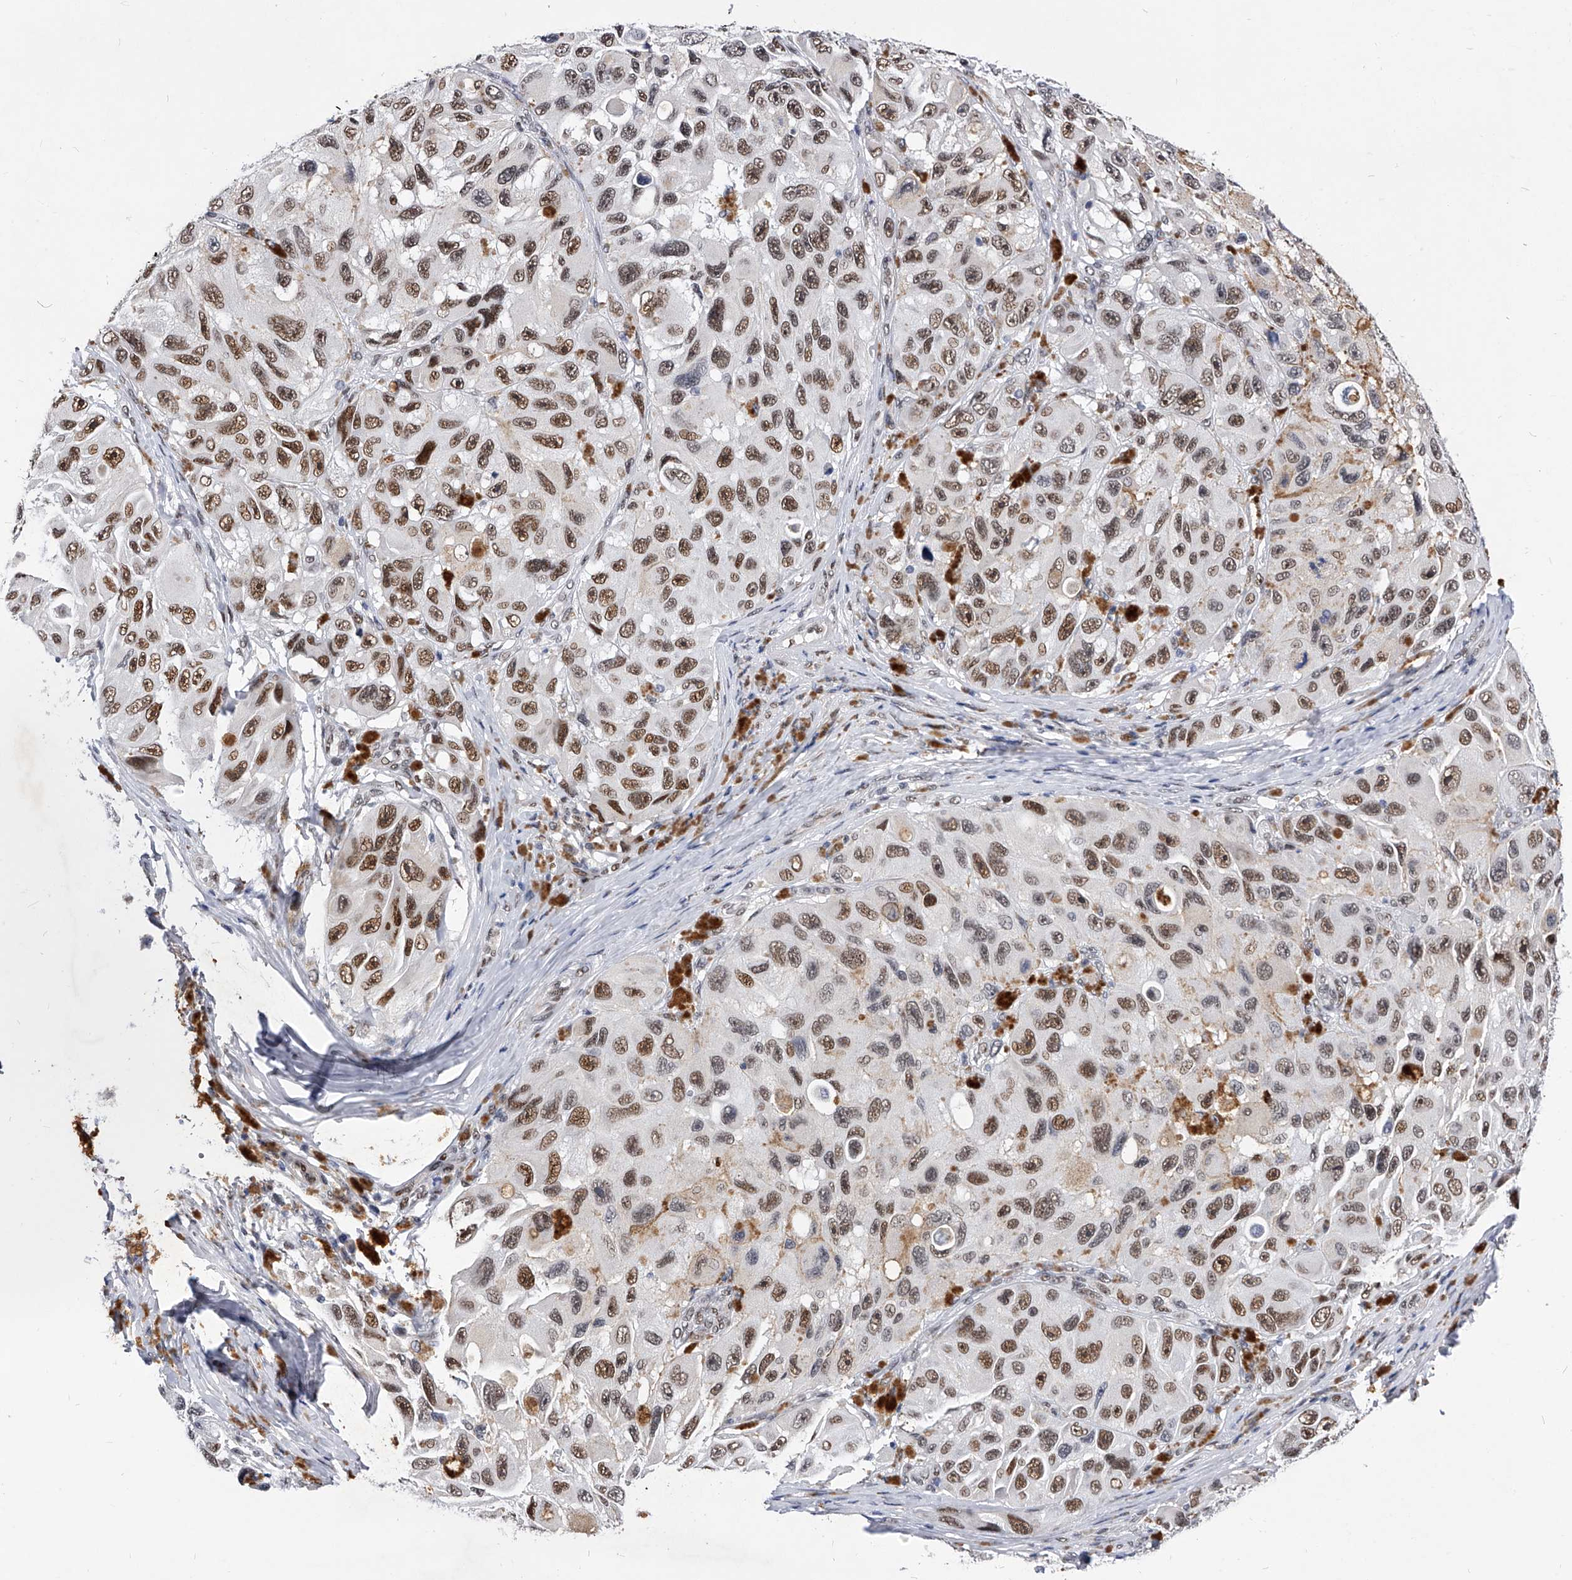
{"staining": {"intensity": "moderate", "quantity": ">75%", "location": "nuclear"}, "tissue": "melanoma", "cell_type": "Tumor cells", "image_type": "cancer", "snomed": [{"axis": "morphology", "description": "Malignant melanoma, NOS"}, {"axis": "topography", "description": "Skin"}], "caption": "Immunohistochemistry photomicrograph of neoplastic tissue: malignant melanoma stained using IHC demonstrates medium levels of moderate protein expression localized specifically in the nuclear of tumor cells, appearing as a nuclear brown color.", "gene": "TESK2", "patient": {"sex": "female", "age": 73}}